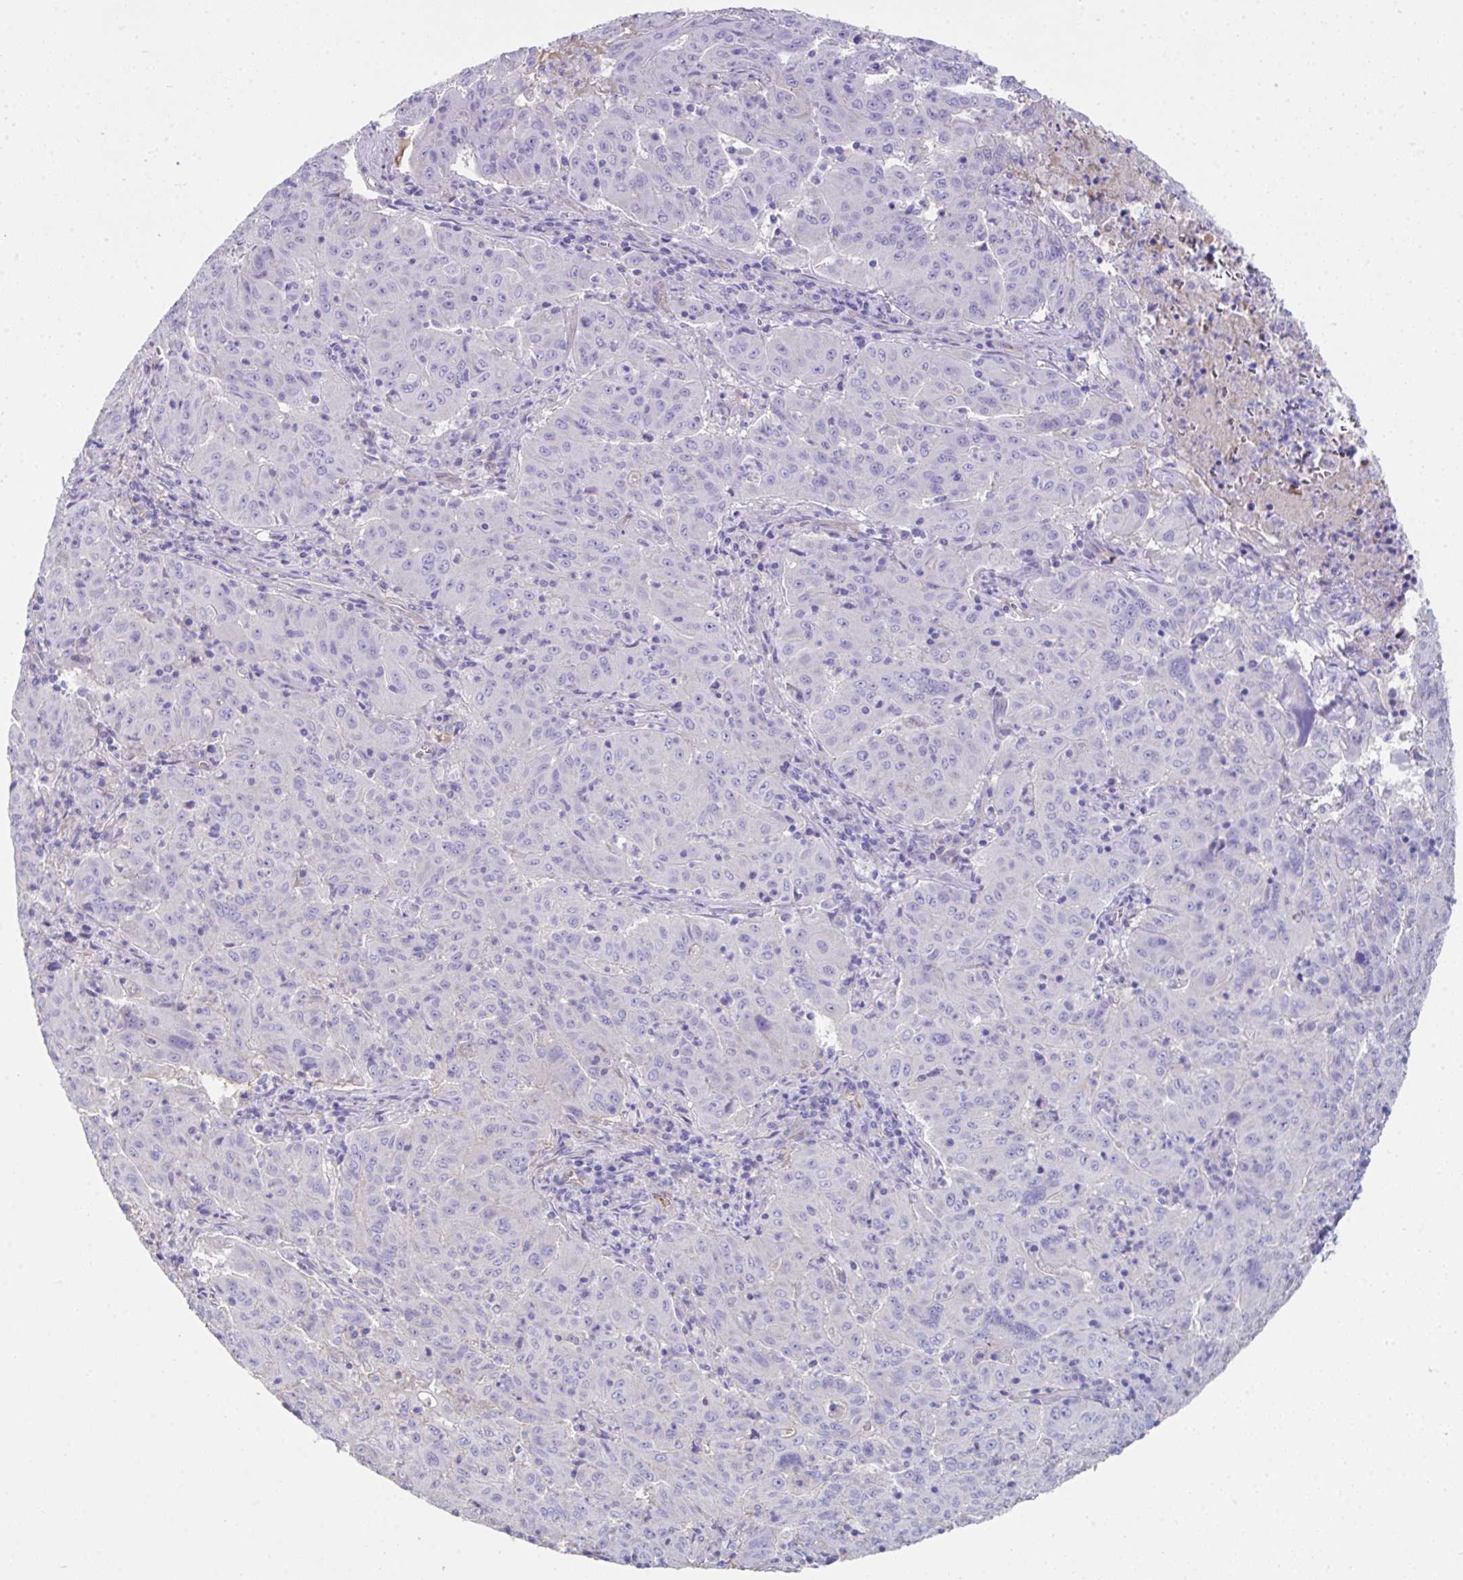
{"staining": {"intensity": "negative", "quantity": "none", "location": "none"}, "tissue": "pancreatic cancer", "cell_type": "Tumor cells", "image_type": "cancer", "snomed": [{"axis": "morphology", "description": "Adenocarcinoma, NOS"}, {"axis": "topography", "description": "Pancreas"}], "caption": "A micrograph of human pancreatic adenocarcinoma is negative for staining in tumor cells.", "gene": "ZNF813", "patient": {"sex": "male", "age": 63}}